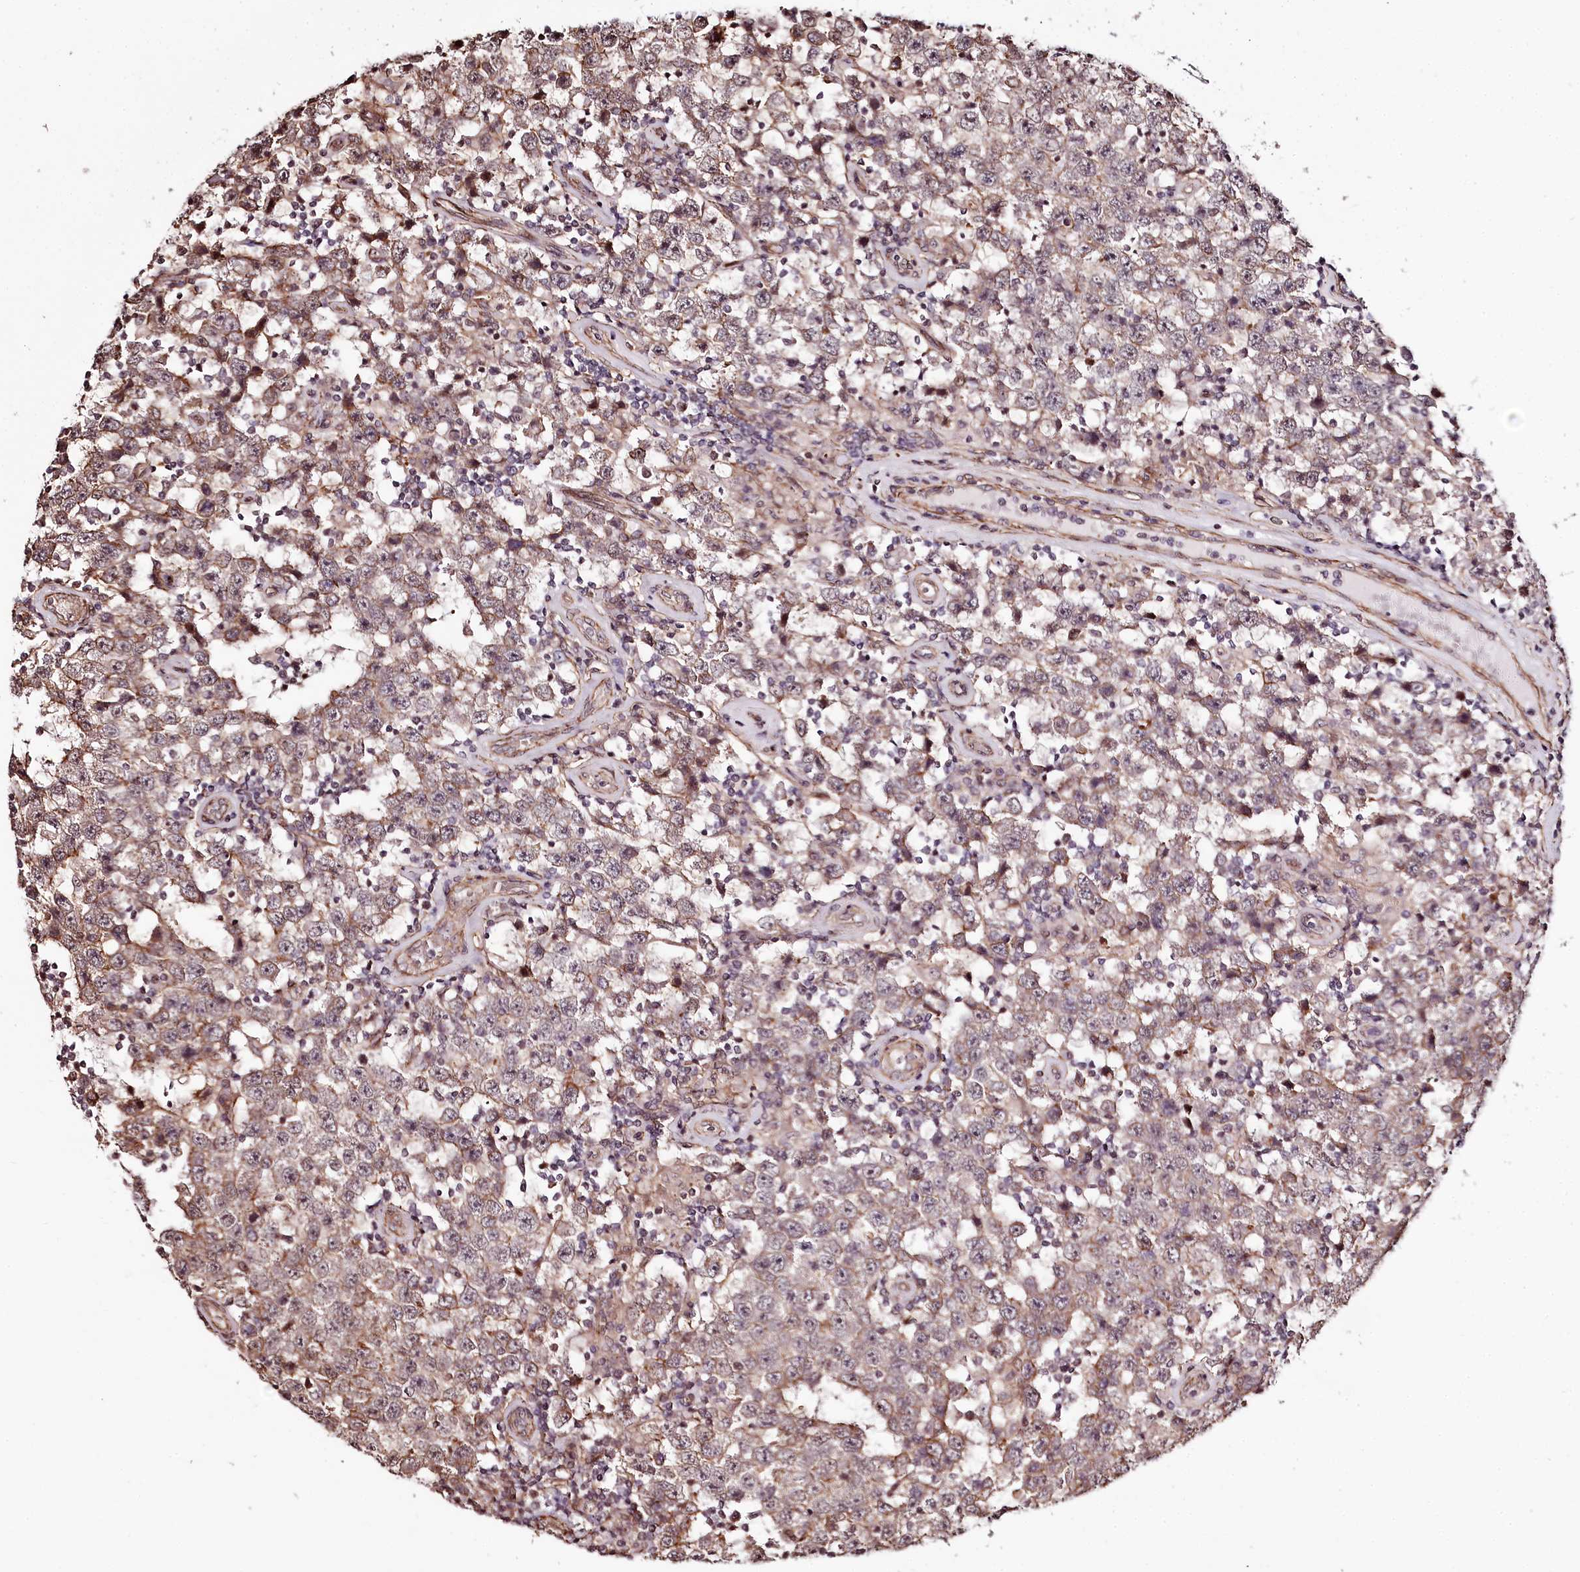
{"staining": {"intensity": "moderate", "quantity": "25%-75%", "location": "cytoplasmic/membranous"}, "tissue": "testis cancer", "cell_type": "Tumor cells", "image_type": "cancer", "snomed": [{"axis": "morphology", "description": "Normal tissue, NOS"}, {"axis": "morphology", "description": "Urothelial carcinoma, High grade"}, {"axis": "morphology", "description": "Seminoma, NOS"}, {"axis": "morphology", "description": "Carcinoma, Embryonal, NOS"}, {"axis": "topography", "description": "Urinary bladder"}, {"axis": "topography", "description": "Testis"}], "caption": "Brown immunohistochemical staining in human testis seminoma reveals moderate cytoplasmic/membranous staining in approximately 25%-75% of tumor cells.", "gene": "TTC33", "patient": {"sex": "male", "age": 41}}